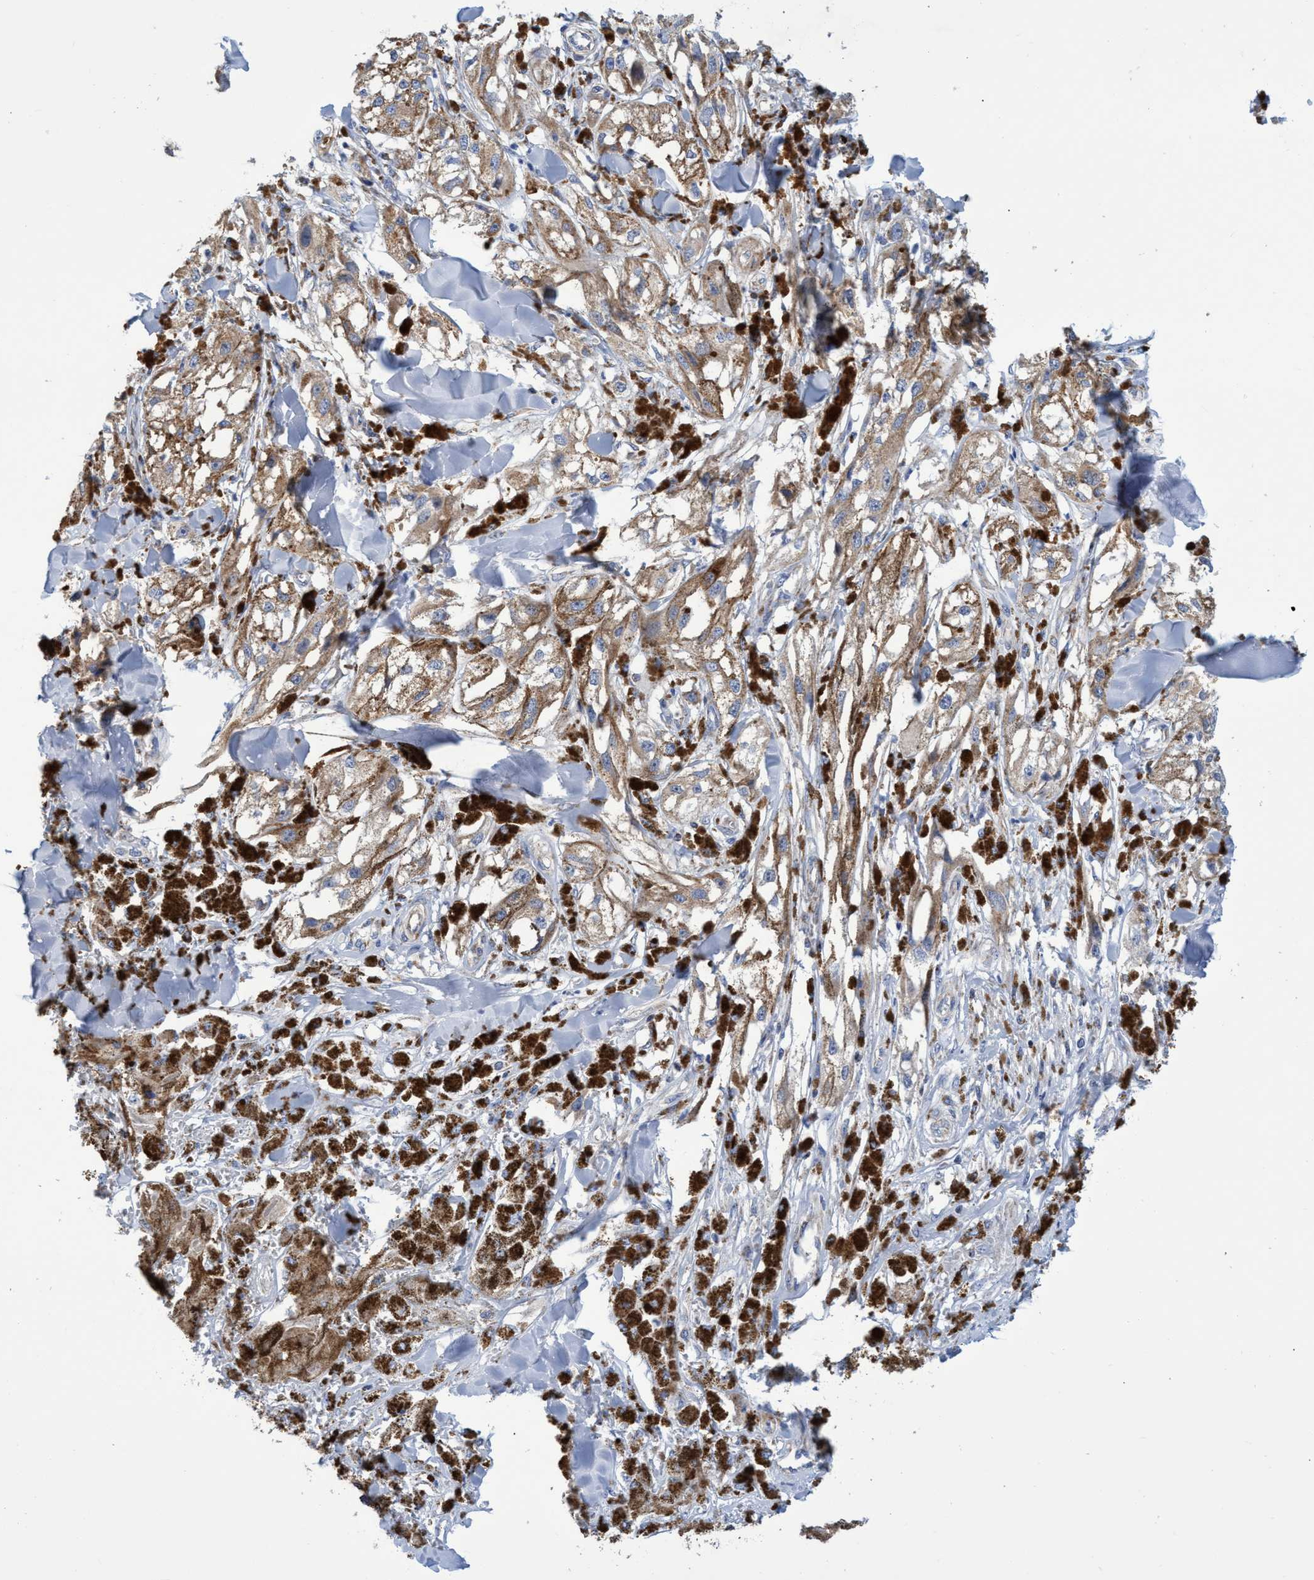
{"staining": {"intensity": "moderate", "quantity": ">75%", "location": "cytoplasmic/membranous"}, "tissue": "melanoma", "cell_type": "Tumor cells", "image_type": "cancer", "snomed": [{"axis": "morphology", "description": "Malignant melanoma, NOS"}, {"axis": "topography", "description": "Skin"}], "caption": "This is an image of IHC staining of melanoma, which shows moderate expression in the cytoplasmic/membranous of tumor cells.", "gene": "CRYZ", "patient": {"sex": "male", "age": 88}}